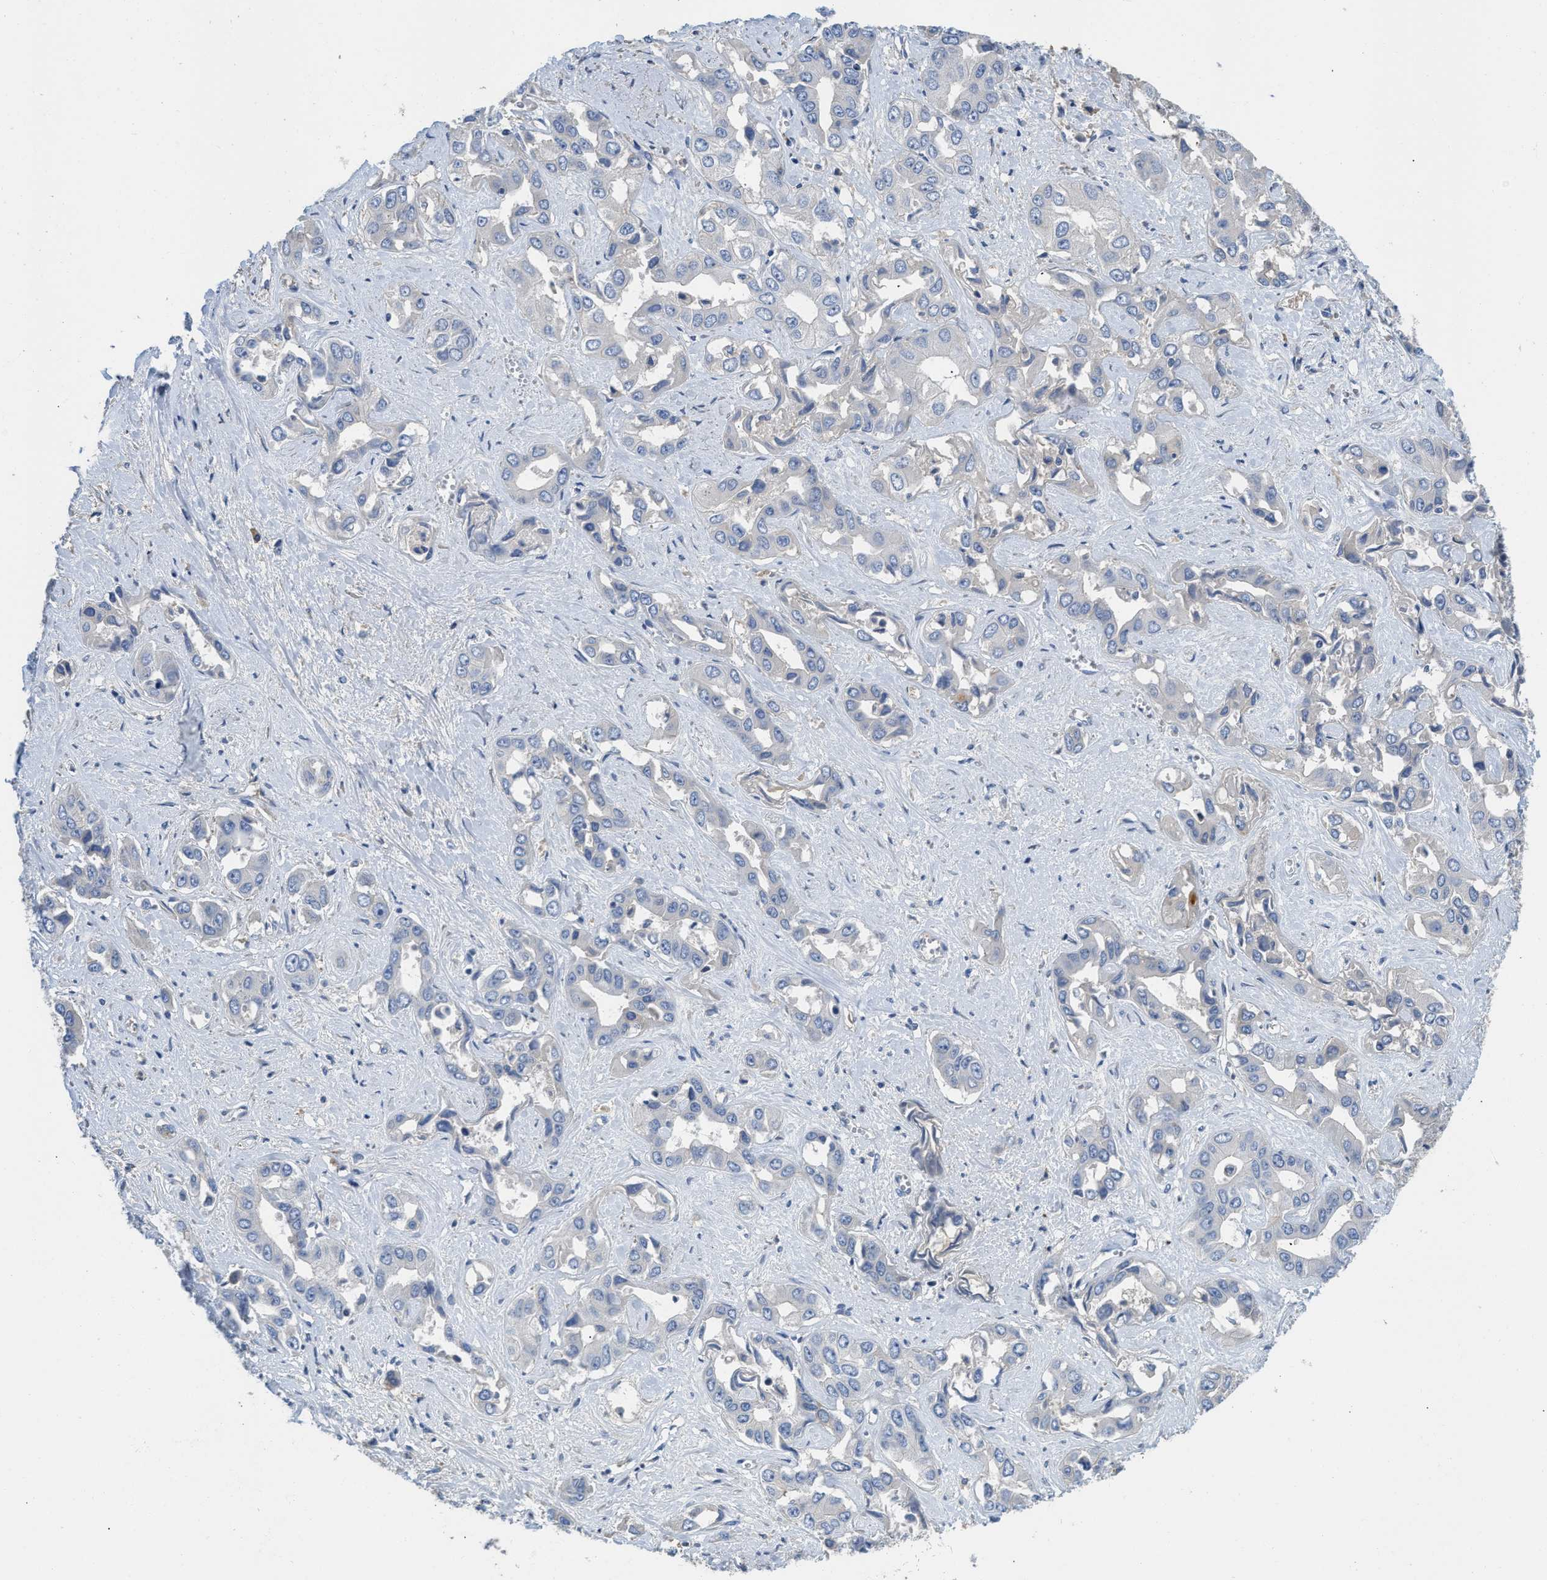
{"staining": {"intensity": "negative", "quantity": "none", "location": "none"}, "tissue": "liver cancer", "cell_type": "Tumor cells", "image_type": "cancer", "snomed": [{"axis": "morphology", "description": "Cholangiocarcinoma"}, {"axis": "topography", "description": "Liver"}], "caption": "An IHC micrograph of liver cholangiocarcinoma is shown. There is no staining in tumor cells of liver cholangiocarcinoma.", "gene": "C1S", "patient": {"sex": "female", "age": 52}}